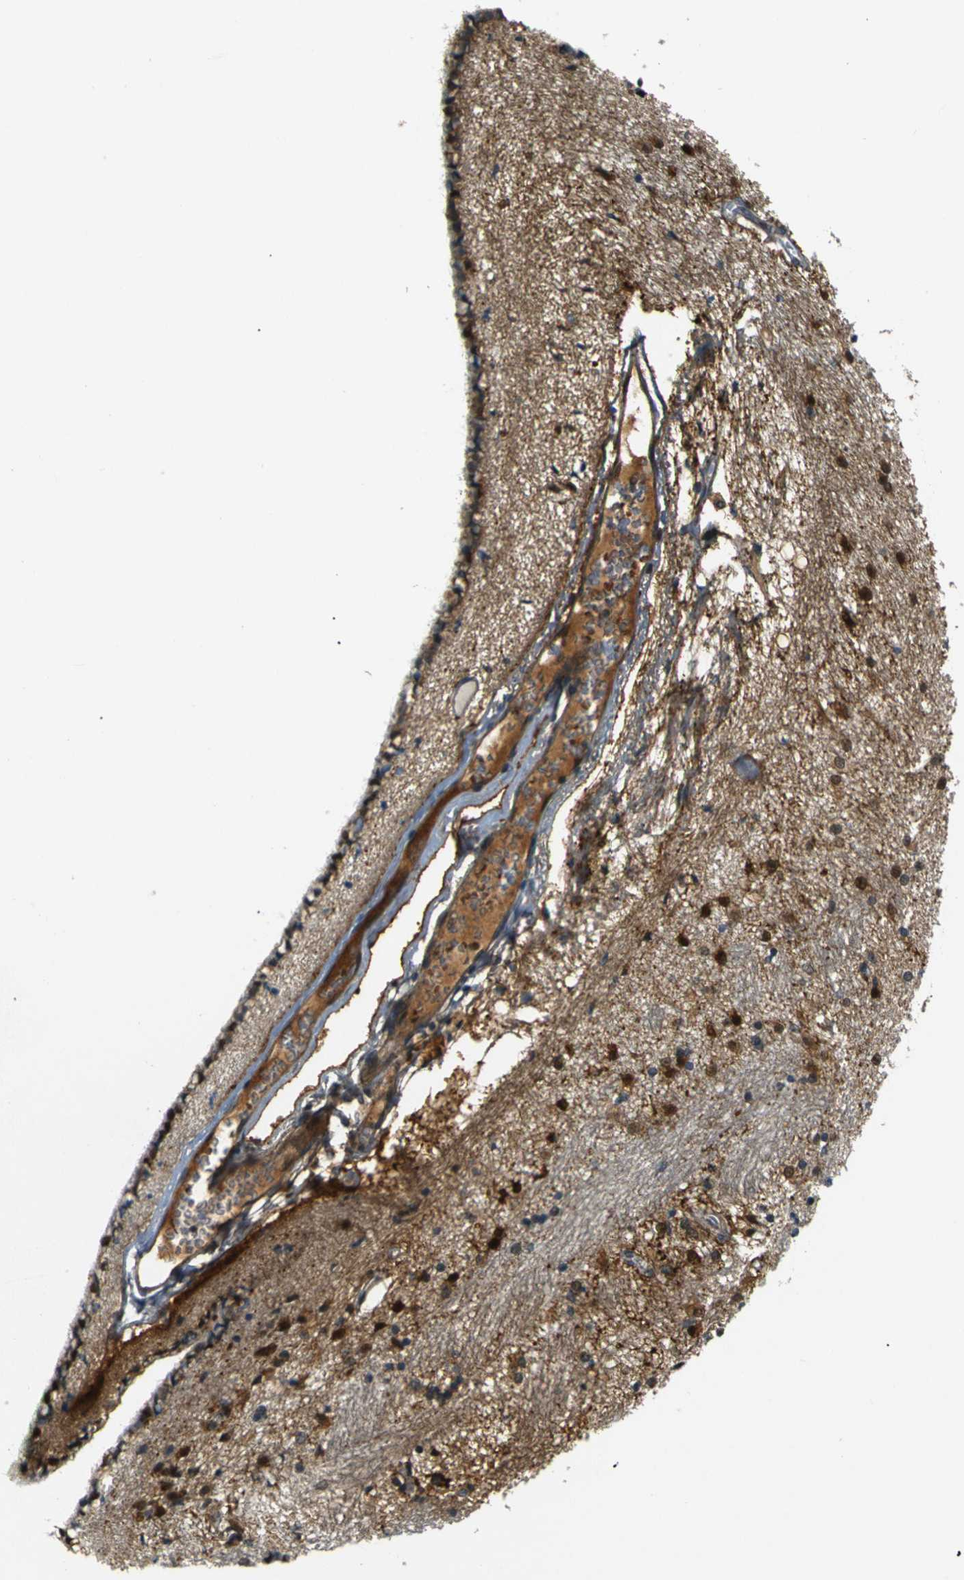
{"staining": {"intensity": "strong", "quantity": ">75%", "location": "cytoplasmic/membranous"}, "tissue": "hippocampus", "cell_type": "Glial cells", "image_type": "normal", "snomed": [{"axis": "morphology", "description": "Normal tissue, NOS"}, {"axis": "topography", "description": "Hippocampus"}], "caption": "Immunohistochemical staining of normal human hippocampus shows >75% levels of strong cytoplasmic/membranous protein expression in about >75% of glial cells.", "gene": "SKP1", "patient": {"sex": "female", "age": 54}}